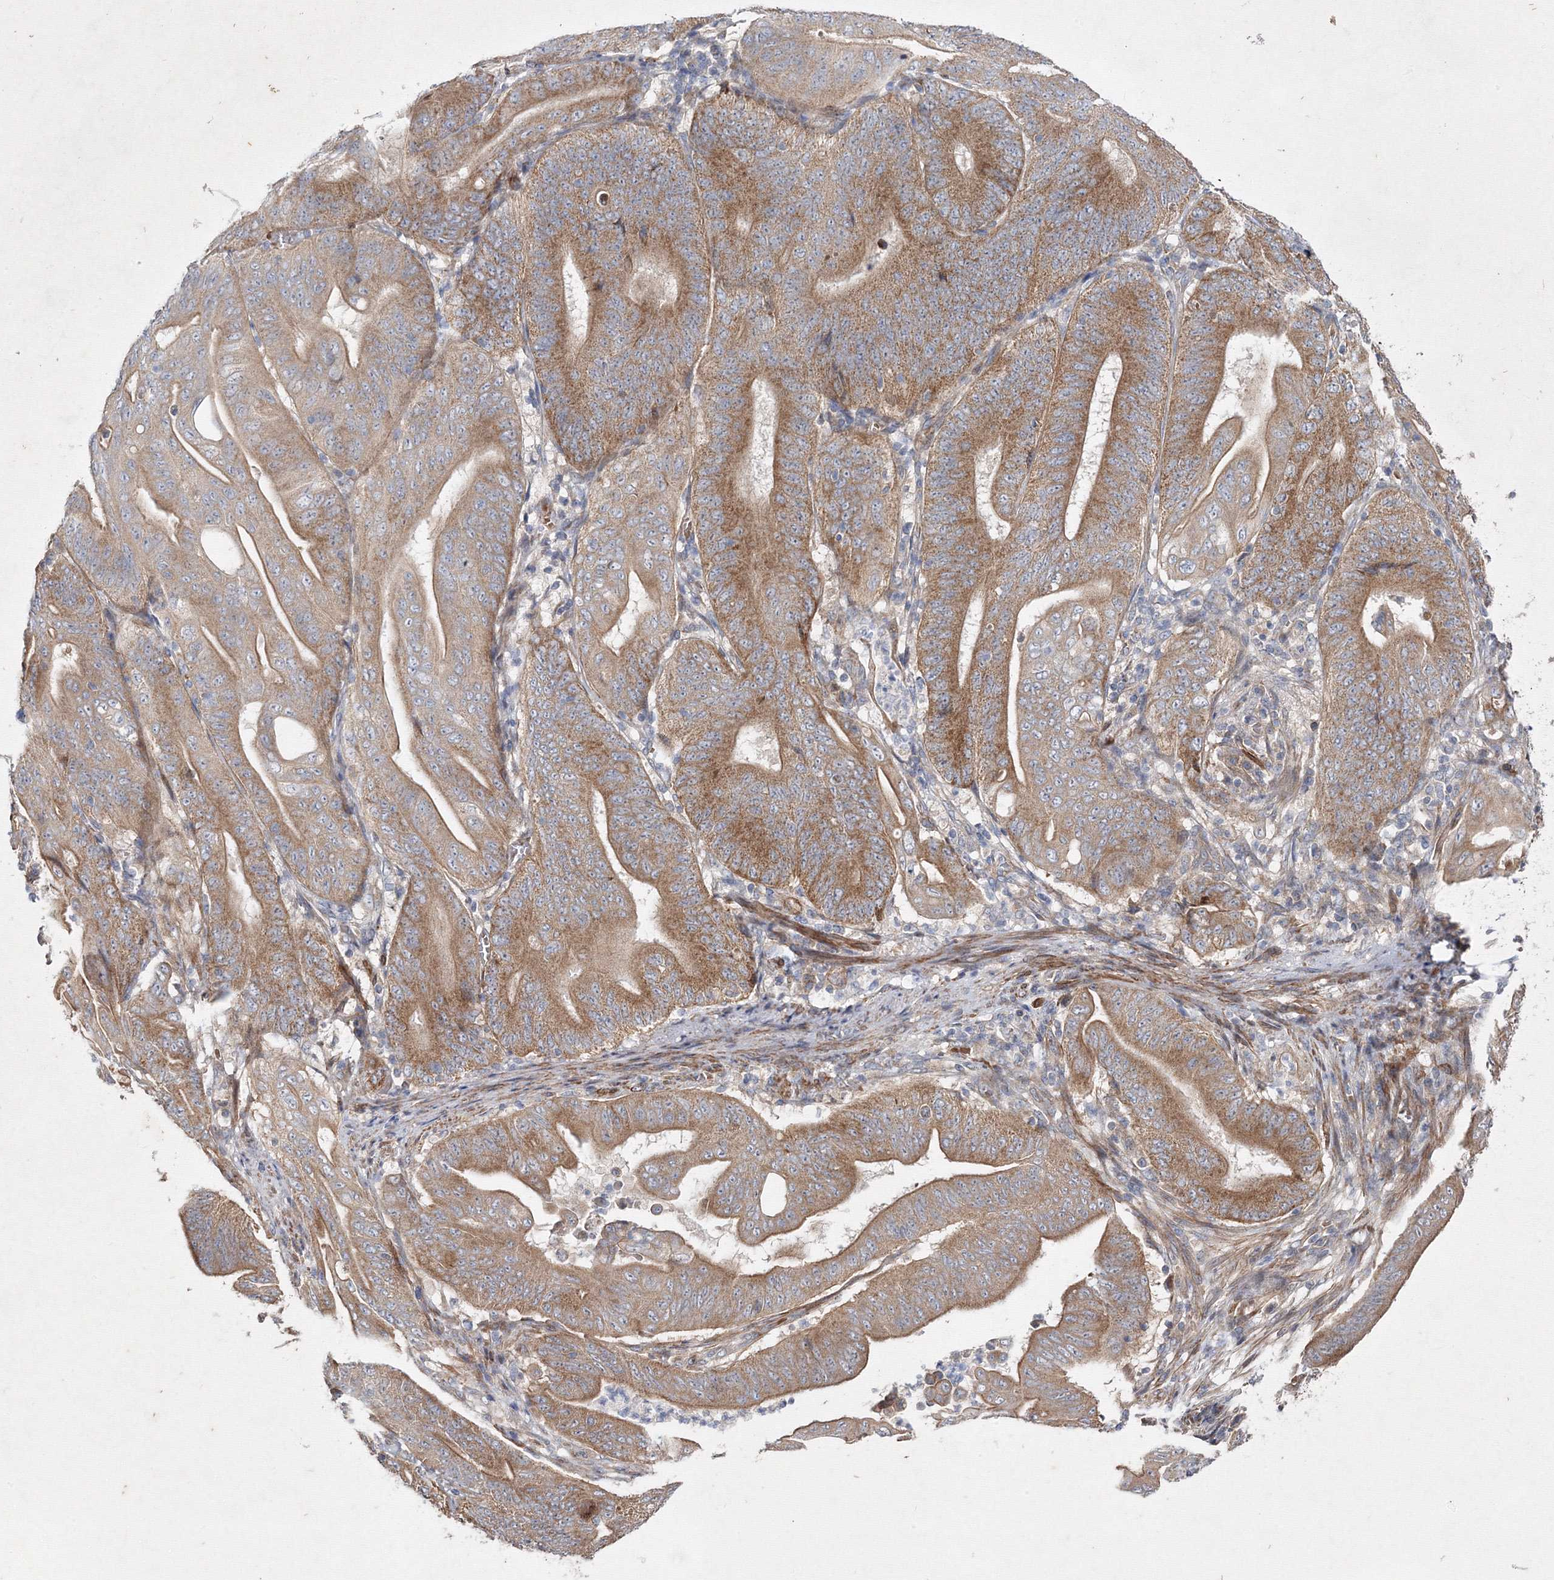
{"staining": {"intensity": "moderate", "quantity": ">75%", "location": "cytoplasmic/membranous"}, "tissue": "stomach cancer", "cell_type": "Tumor cells", "image_type": "cancer", "snomed": [{"axis": "morphology", "description": "Adenocarcinoma, NOS"}, {"axis": "topography", "description": "Stomach"}], "caption": "Stomach cancer (adenocarcinoma) stained with a protein marker displays moderate staining in tumor cells.", "gene": "GFM1", "patient": {"sex": "female", "age": 73}}